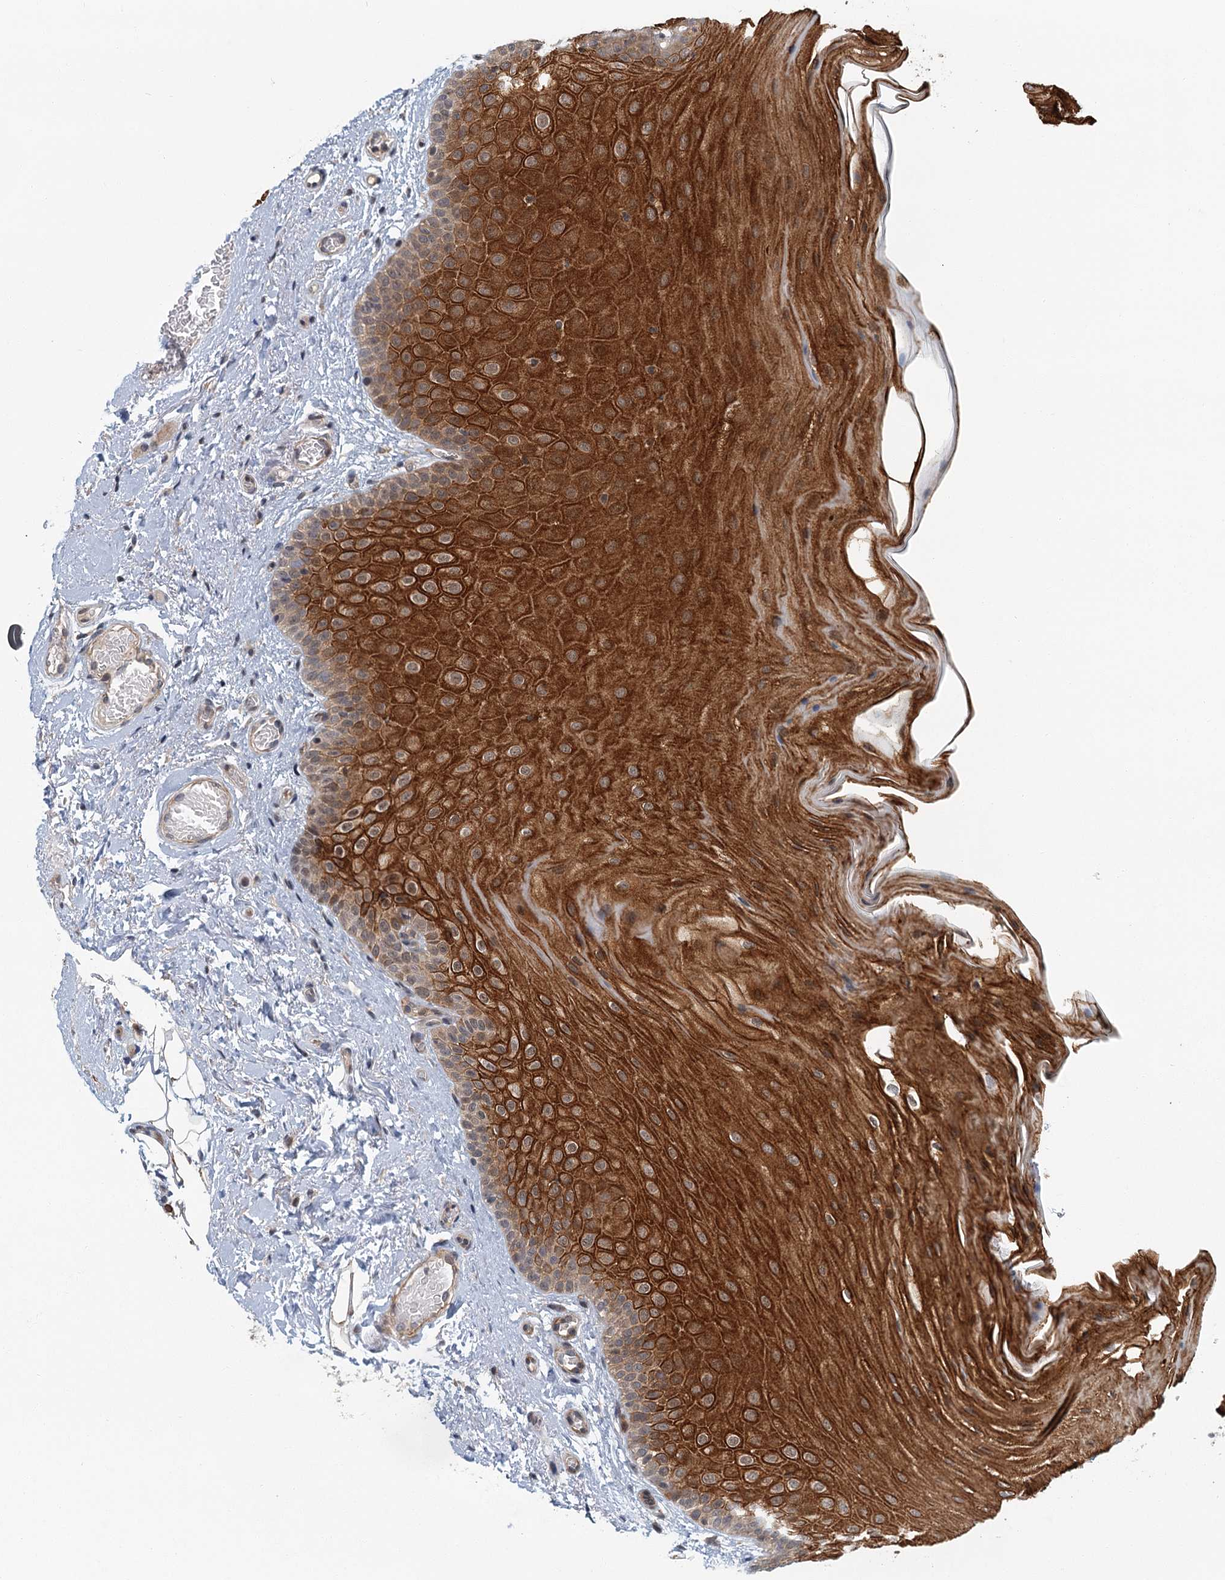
{"staining": {"intensity": "strong", "quantity": ">75%", "location": "cytoplasmic/membranous,nuclear"}, "tissue": "oral mucosa", "cell_type": "Squamous epithelial cells", "image_type": "normal", "snomed": [{"axis": "morphology", "description": "Normal tissue, NOS"}, {"axis": "topography", "description": "Oral tissue"}], "caption": "Immunohistochemical staining of normal human oral mucosa demonstrates >75% levels of strong cytoplasmic/membranous,nuclear protein positivity in approximately >75% of squamous epithelial cells.", "gene": "TAS2R42", "patient": {"sex": "male", "age": 68}}